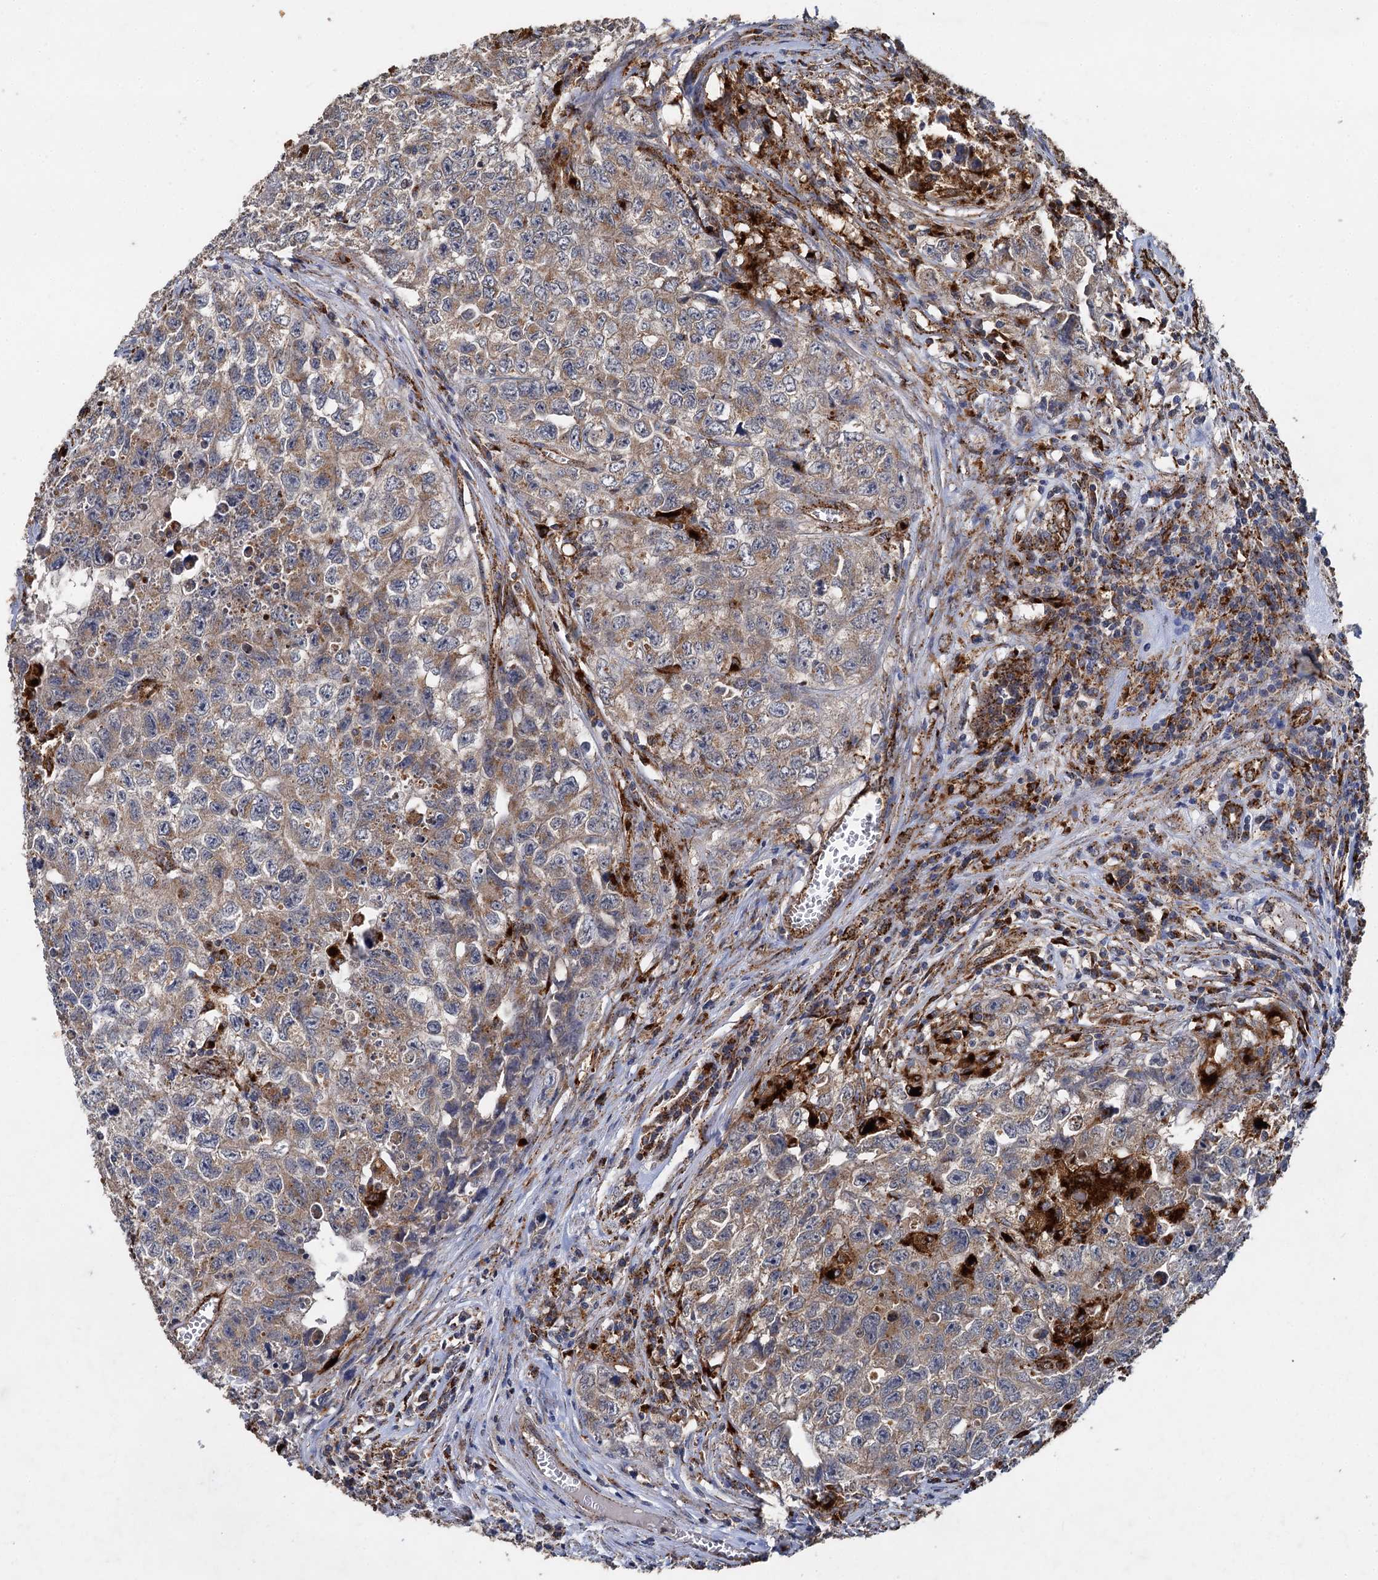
{"staining": {"intensity": "moderate", "quantity": ">75%", "location": "cytoplasmic/membranous"}, "tissue": "testis cancer", "cell_type": "Tumor cells", "image_type": "cancer", "snomed": [{"axis": "morphology", "description": "Seminoma, NOS"}, {"axis": "morphology", "description": "Carcinoma, Embryonal, NOS"}, {"axis": "topography", "description": "Testis"}], "caption": "This histopathology image demonstrates seminoma (testis) stained with immunohistochemistry to label a protein in brown. The cytoplasmic/membranous of tumor cells show moderate positivity for the protein. Nuclei are counter-stained blue.", "gene": "GBA1", "patient": {"sex": "male", "age": 43}}